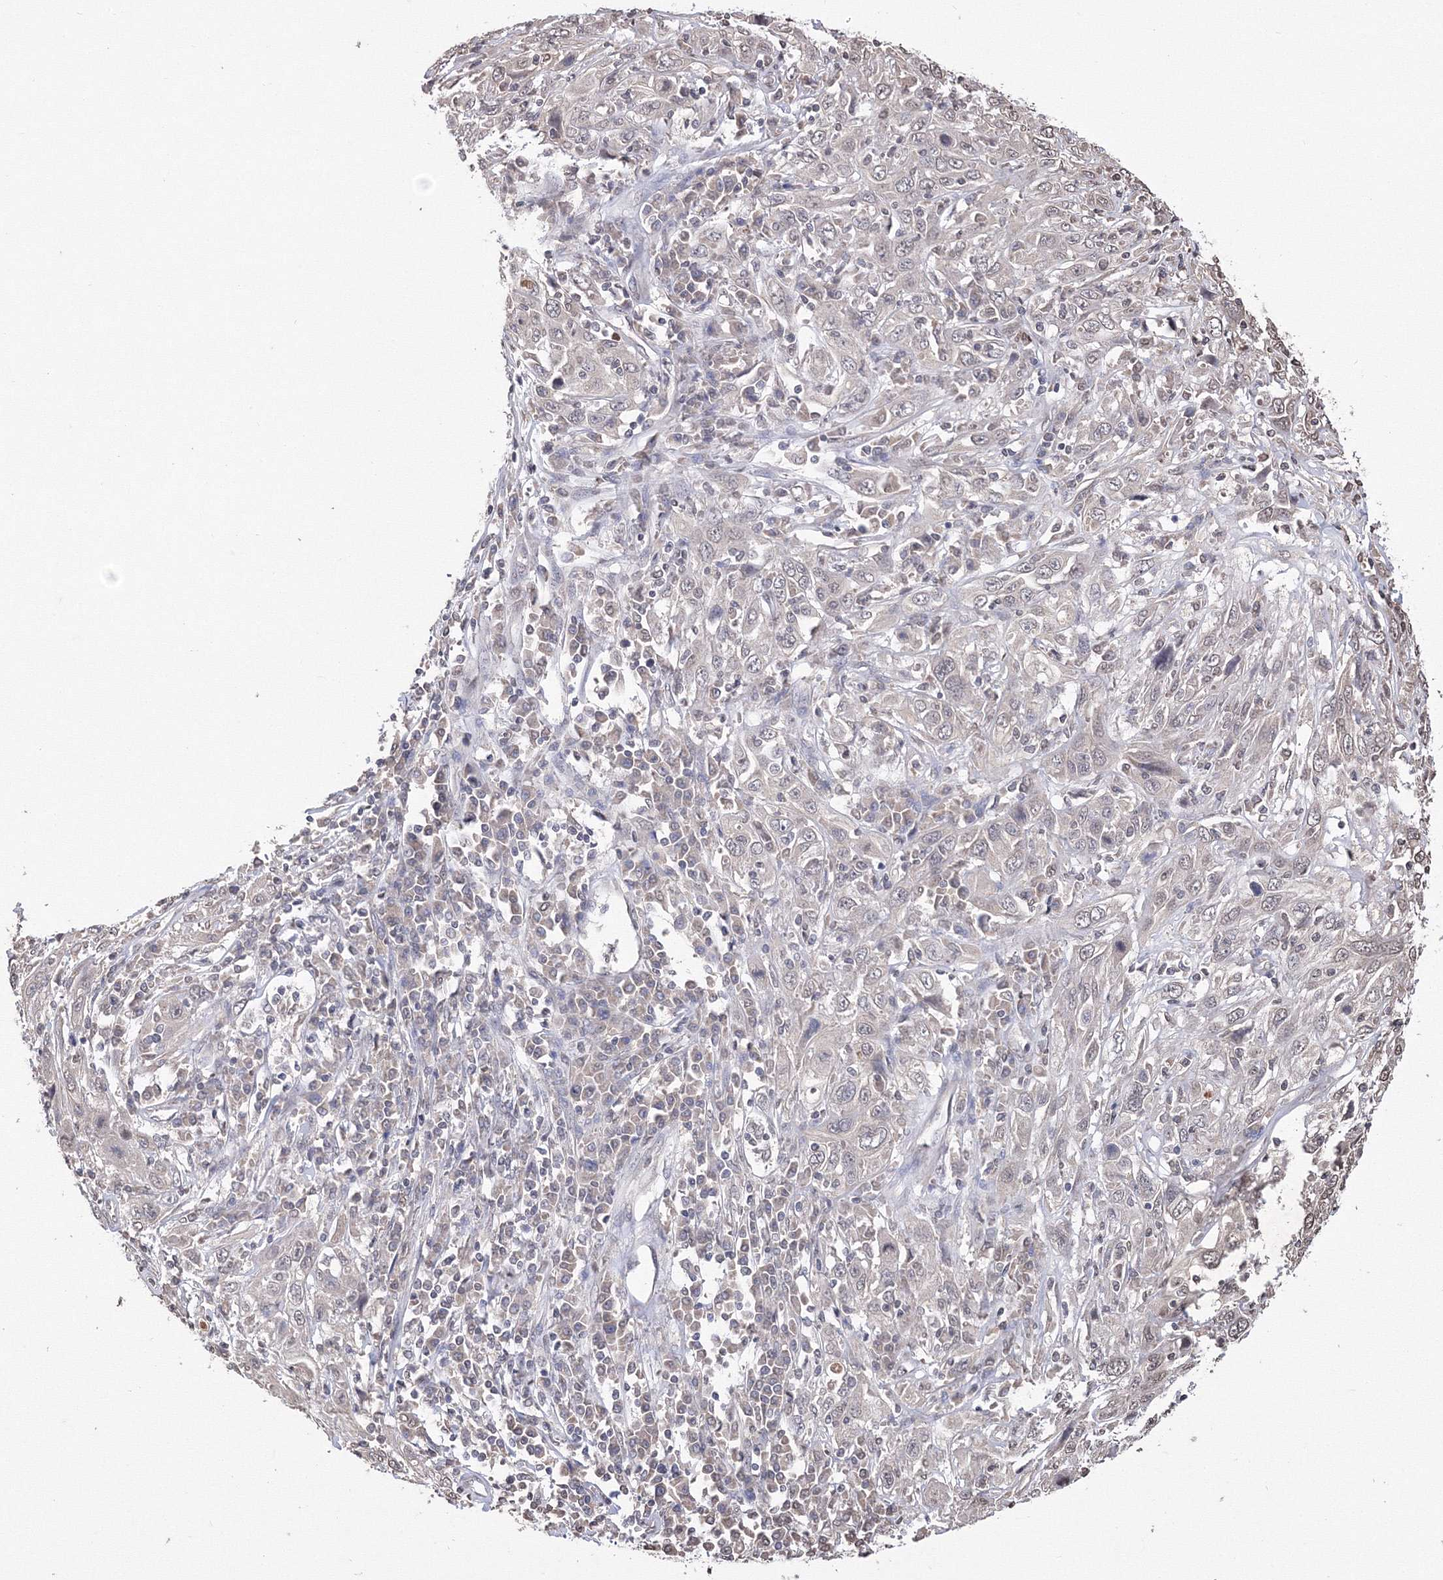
{"staining": {"intensity": "negative", "quantity": "none", "location": "none"}, "tissue": "cervical cancer", "cell_type": "Tumor cells", "image_type": "cancer", "snomed": [{"axis": "morphology", "description": "Squamous cell carcinoma, NOS"}, {"axis": "topography", "description": "Cervix"}], "caption": "Squamous cell carcinoma (cervical) stained for a protein using immunohistochemistry demonstrates no positivity tumor cells.", "gene": "GPN1", "patient": {"sex": "female", "age": 46}}